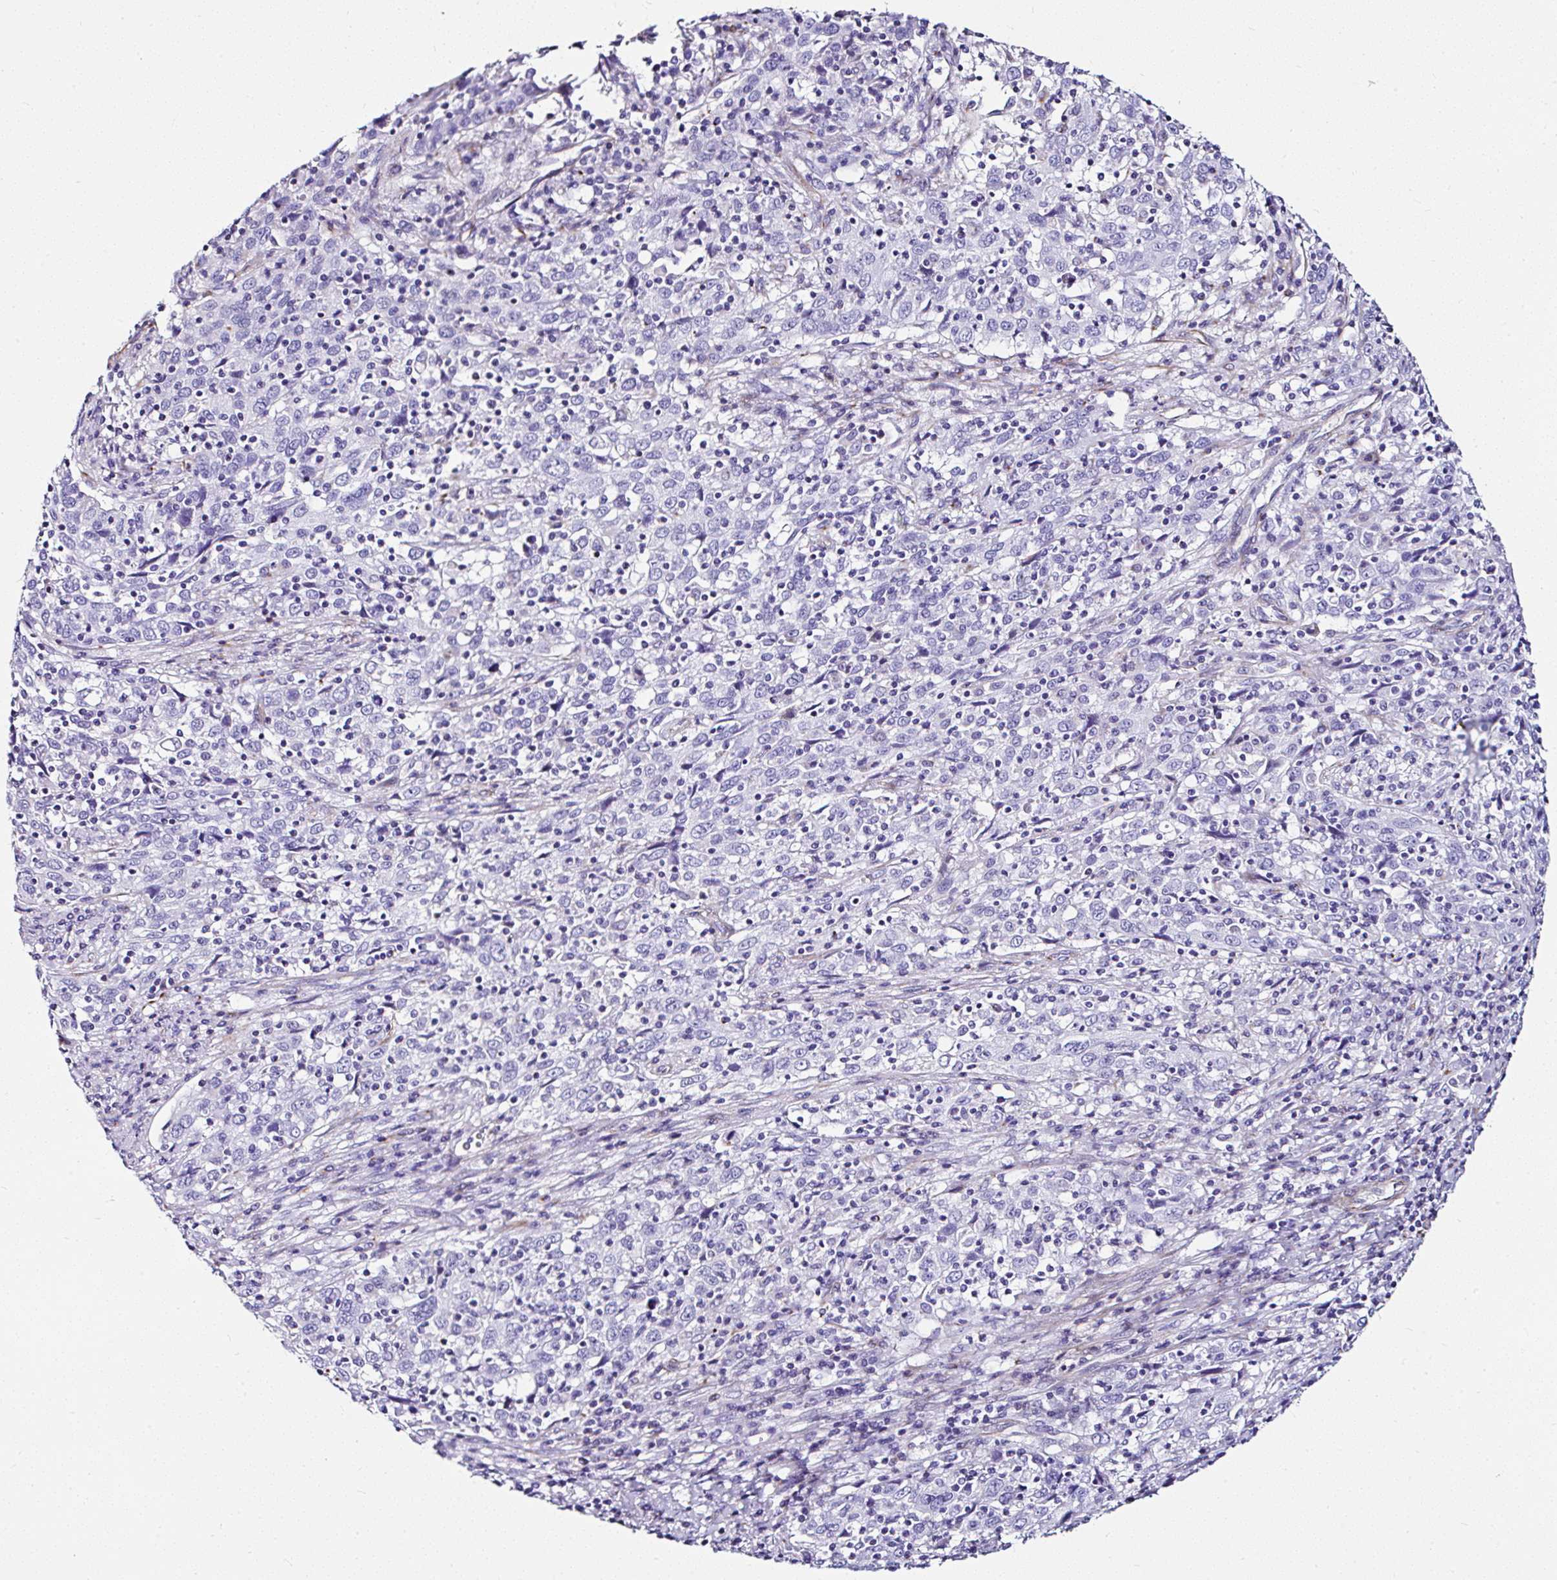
{"staining": {"intensity": "negative", "quantity": "none", "location": "none"}, "tissue": "cervical cancer", "cell_type": "Tumor cells", "image_type": "cancer", "snomed": [{"axis": "morphology", "description": "Squamous cell carcinoma, NOS"}, {"axis": "topography", "description": "Cervix"}], "caption": "A histopathology image of human cervical cancer is negative for staining in tumor cells.", "gene": "DEPDC5", "patient": {"sex": "female", "age": 46}}